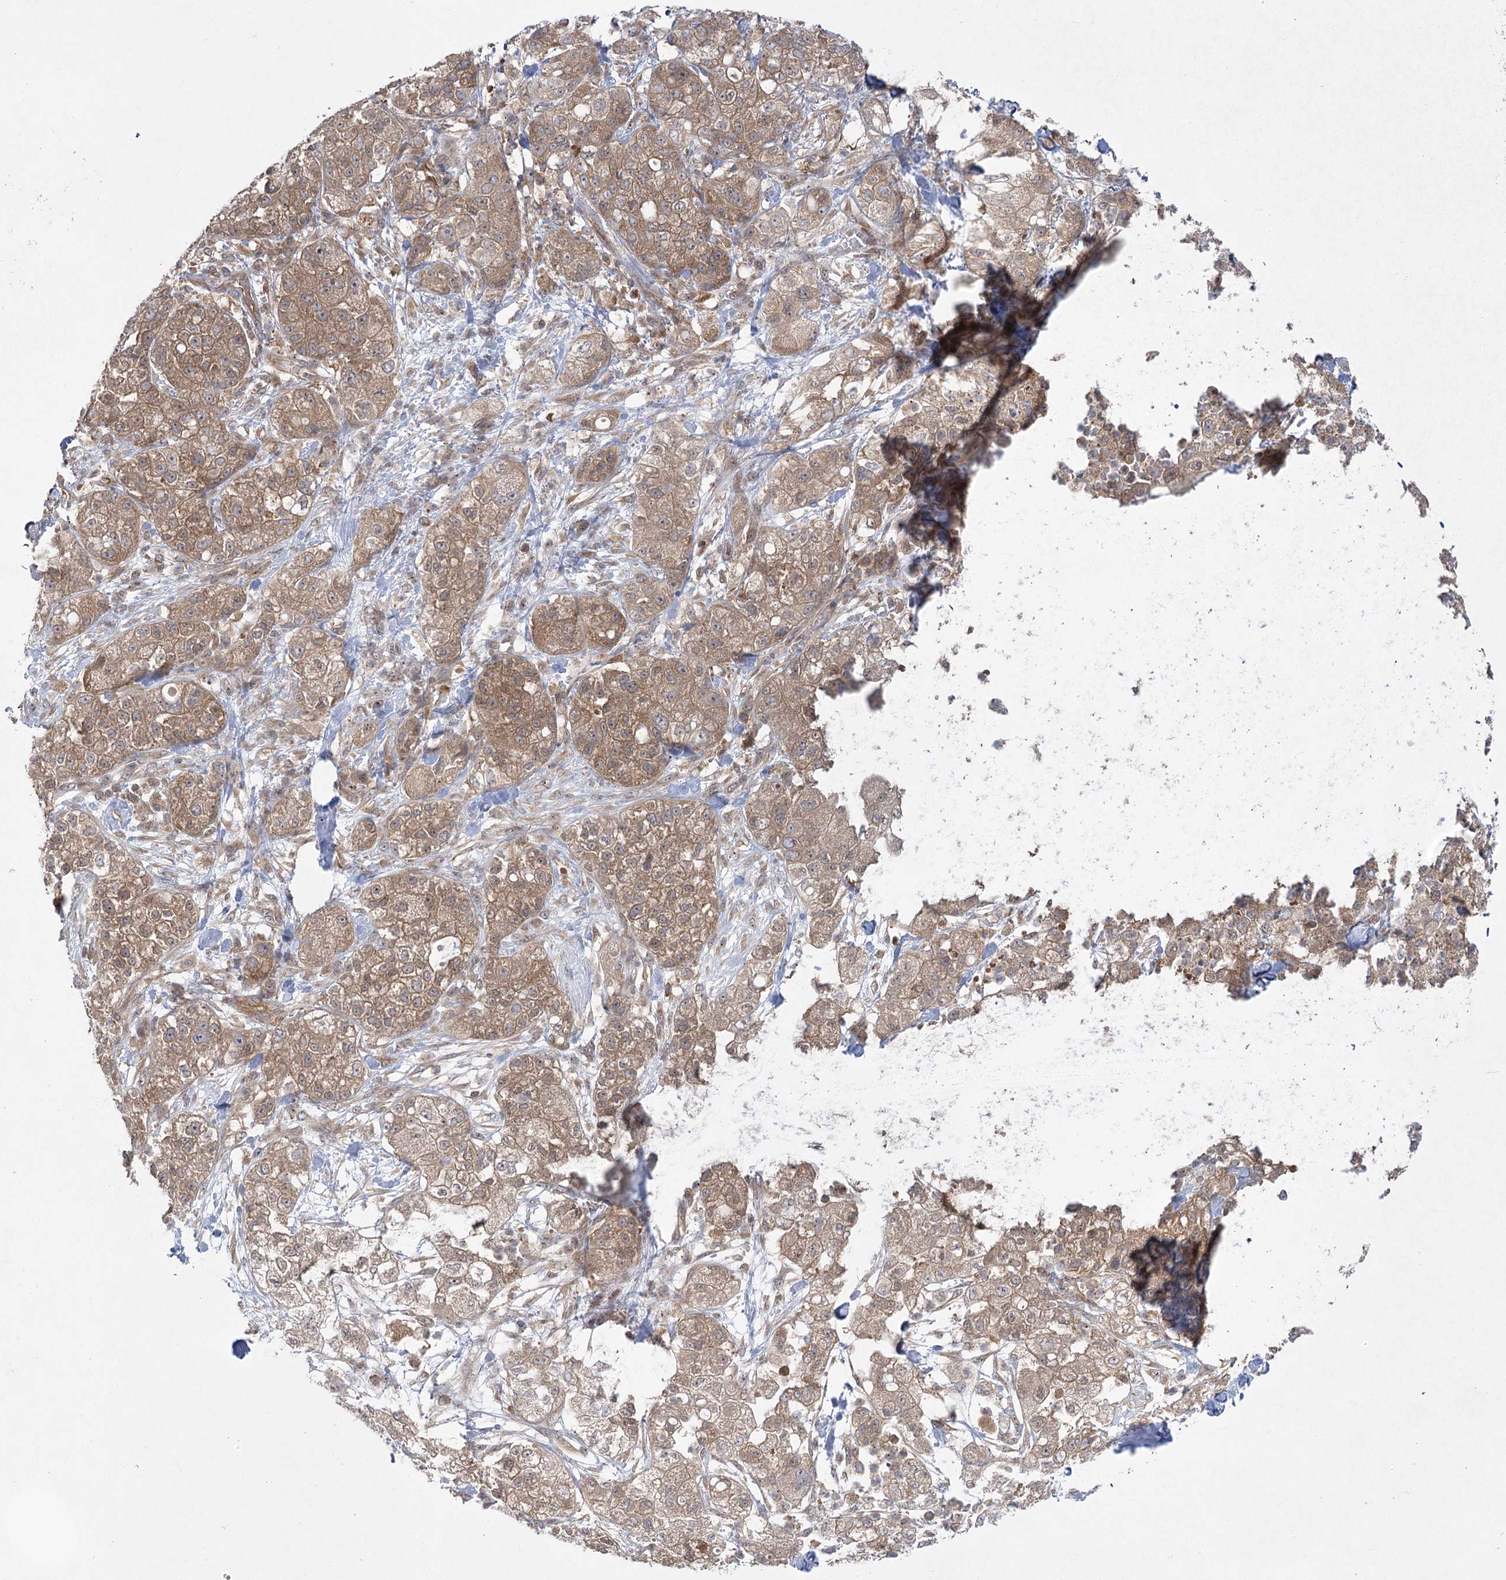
{"staining": {"intensity": "moderate", "quantity": ">75%", "location": "cytoplasmic/membranous"}, "tissue": "pancreatic cancer", "cell_type": "Tumor cells", "image_type": "cancer", "snomed": [{"axis": "morphology", "description": "Adenocarcinoma, NOS"}, {"axis": "topography", "description": "Pancreas"}], "caption": "High-power microscopy captured an IHC photomicrograph of pancreatic cancer (adenocarcinoma), revealing moderate cytoplasmic/membranous staining in approximately >75% of tumor cells.", "gene": "EIF3A", "patient": {"sex": "female", "age": 78}}